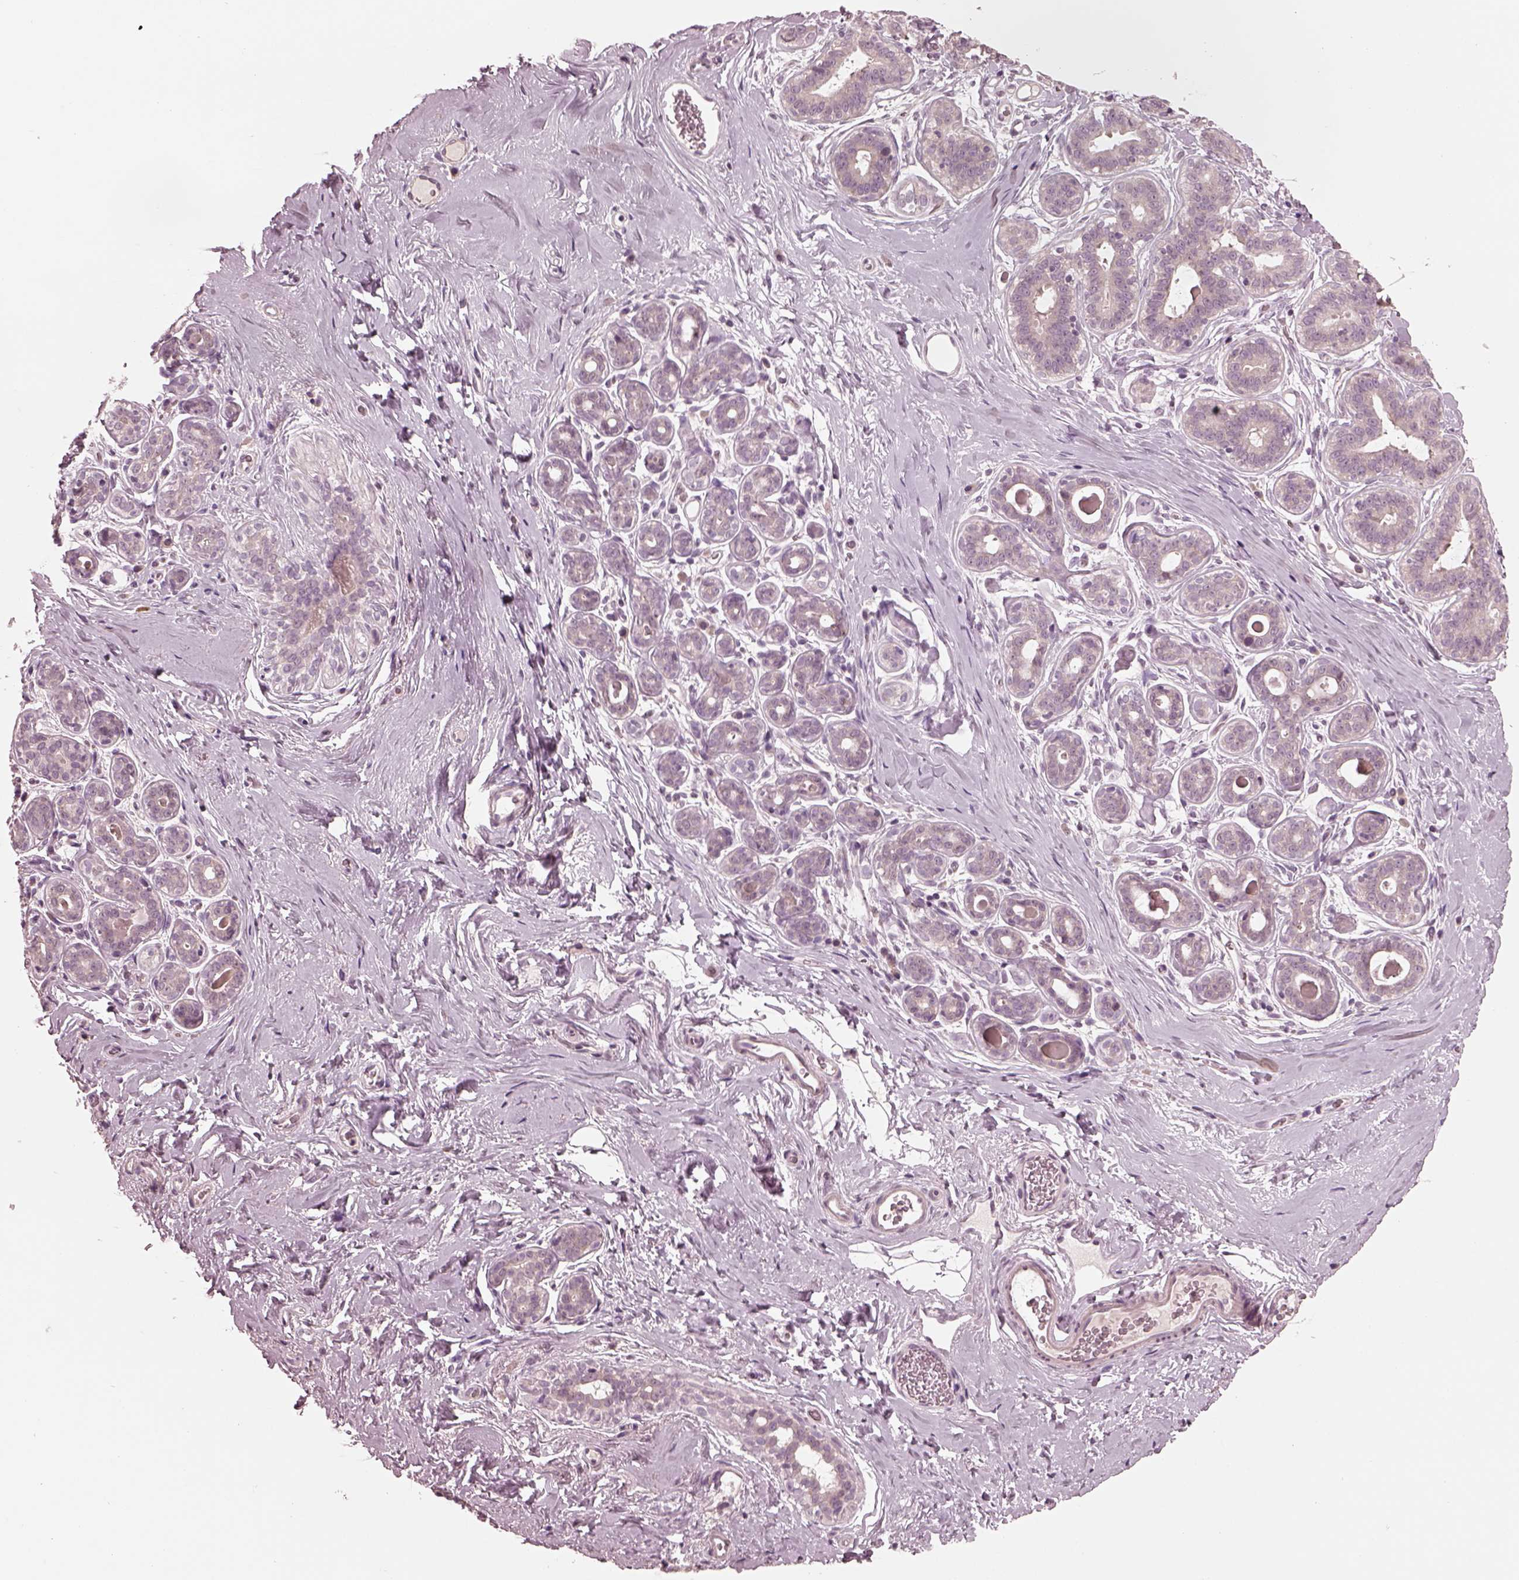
{"staining": {"intensity": "negative", "quantity": "none", "location": "none"}, "tissue": "breast", "cell_type": "Adipocytes", "image_type": "normal", "snomed": [{"axis": "morphology", "description": "Normal tissue, NOS"}, {"axis": "topography", "description": "Skin"}, {"axis": "topography", "description": "Breast"}], "caption": "A high-resolution micrograph shows immunohistochemistry staining of unremarkable breast, which exhibits no significant staining in adipocytes.", "gene": "RGS7", "patient": {"sex": "female", "age": 43}}